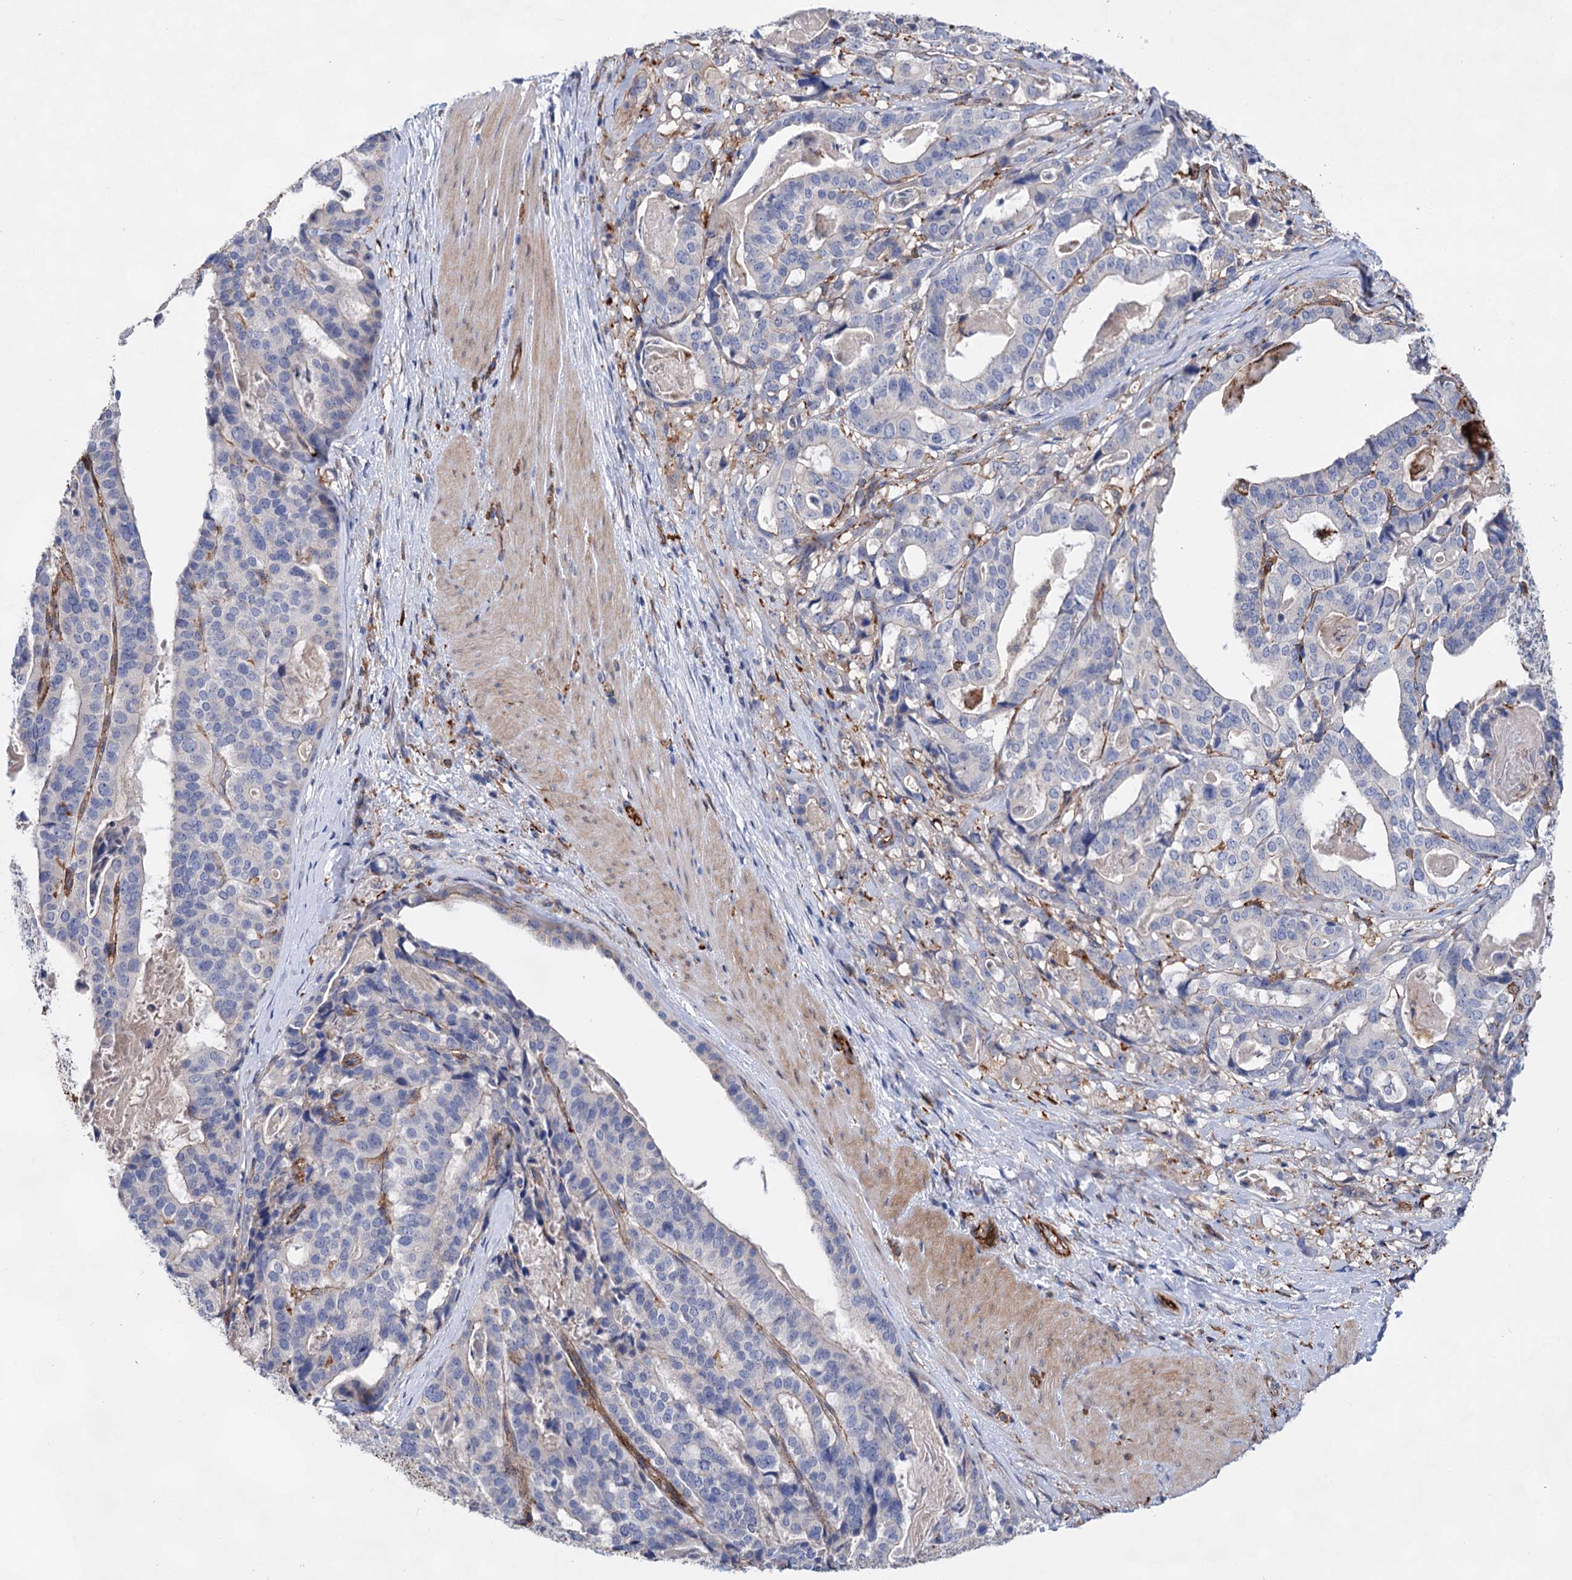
{"staining": {"intensity": "negative", "quantity": "none", "location": "none"}, "tissue": "stomach cancer", "cell_type": "Tumor cells", "image_type": "cancer", "snomed": [{"axis": "morphology", "description": "Adenocarcinoma, NOS"}, {"axis": "topography", "description": "Stomach"}], "caption": "A micrograph of adenocarcinoma (stomach) stained for a protein exhibits no brown staining in tumor cells.", "gene": "TMTC3", "patient": {"sex": "male", "age": 48}}